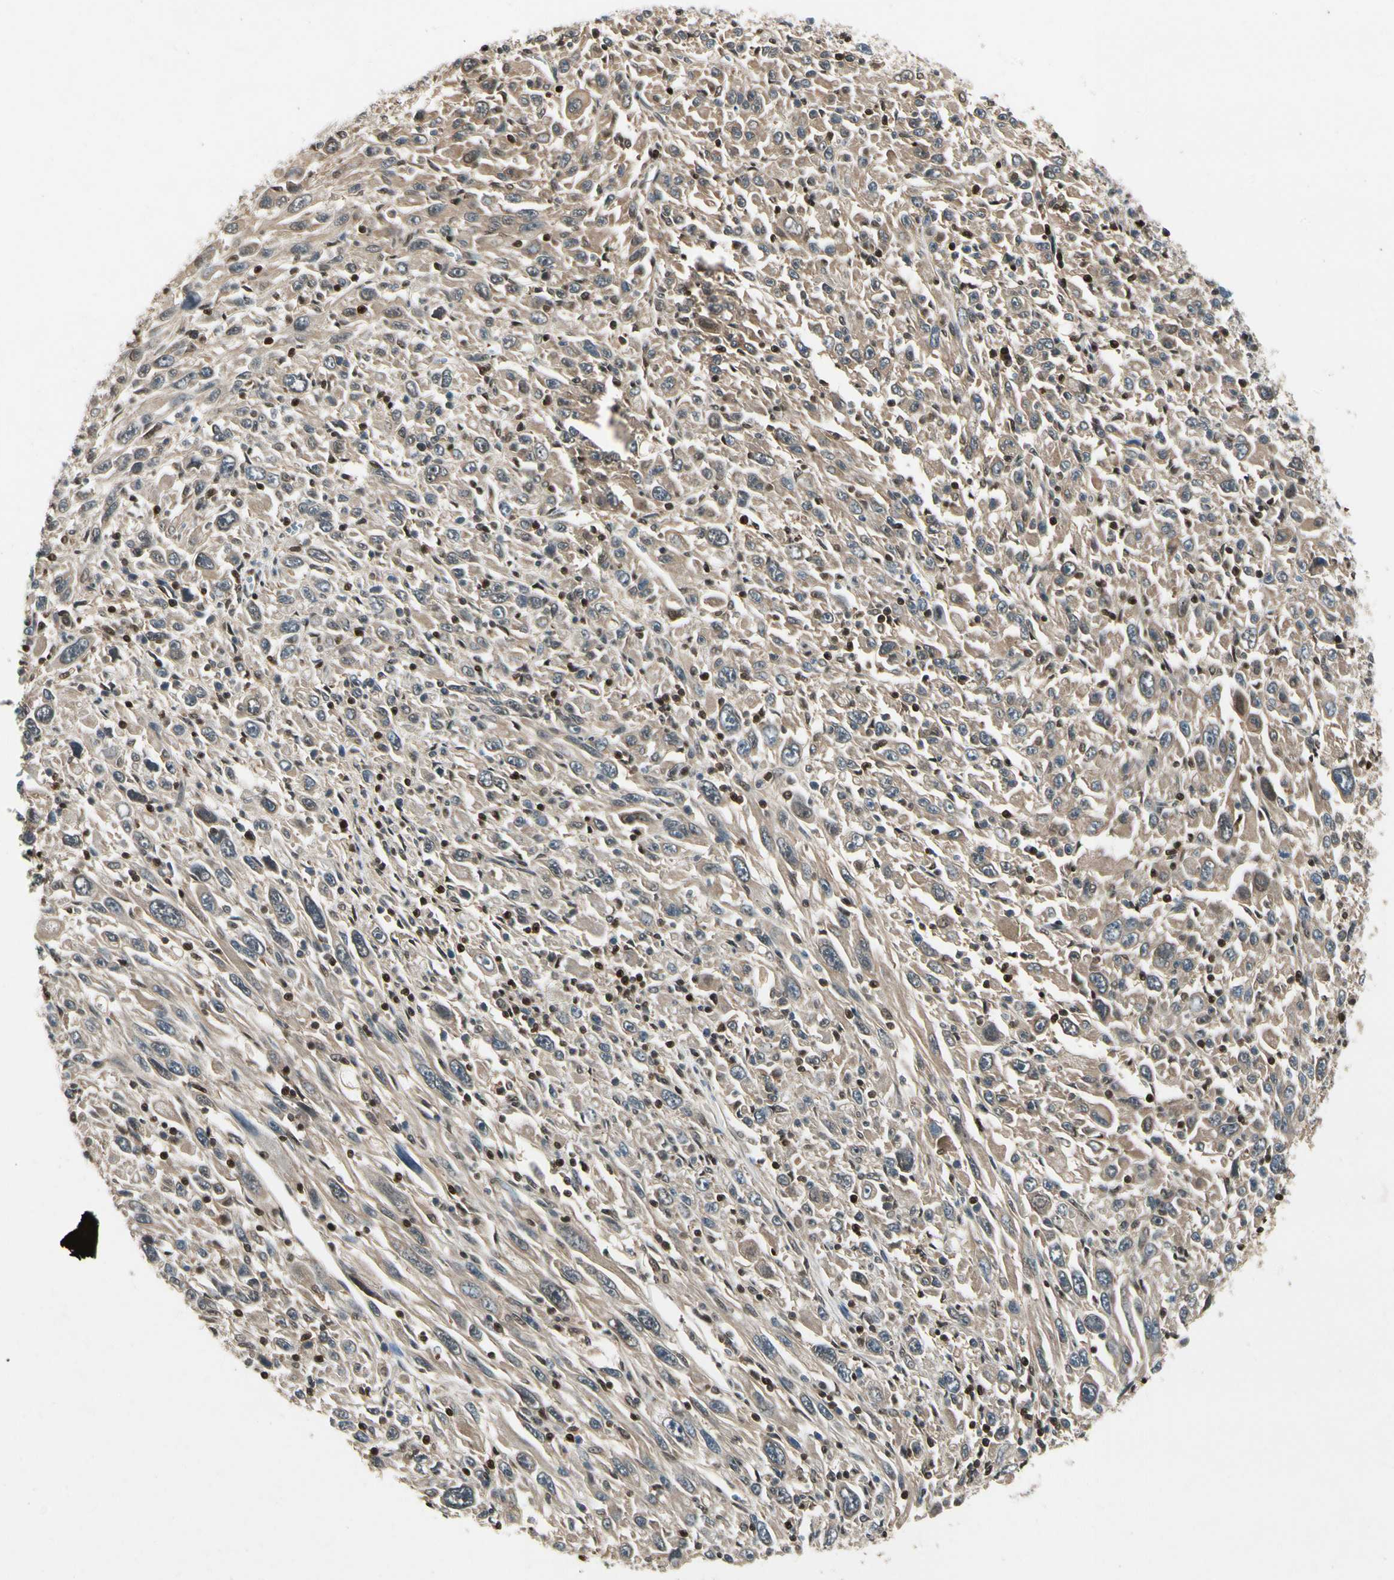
{"staining": {"intensity": "weak", "quantity": "25%-75%", "location": "cytoplasmic/membranous"}, "tissue": "melanoma", "cell_type": "Tumor cells", "image_type": "cancer", "snomed": [{"axis": "morphology", "description": "Malignant melanoma, Metastatic site"}, {"axis": "topography", "description": "Skin"}], "caption": "This is an image of IHC staining of malignant melanoma (metastatic site), which shows weak expression in the cytoplasmic/membranous of tumor cells.", "gene": "YWHAQ", "patient": {"sex": "female", "age": 56}}